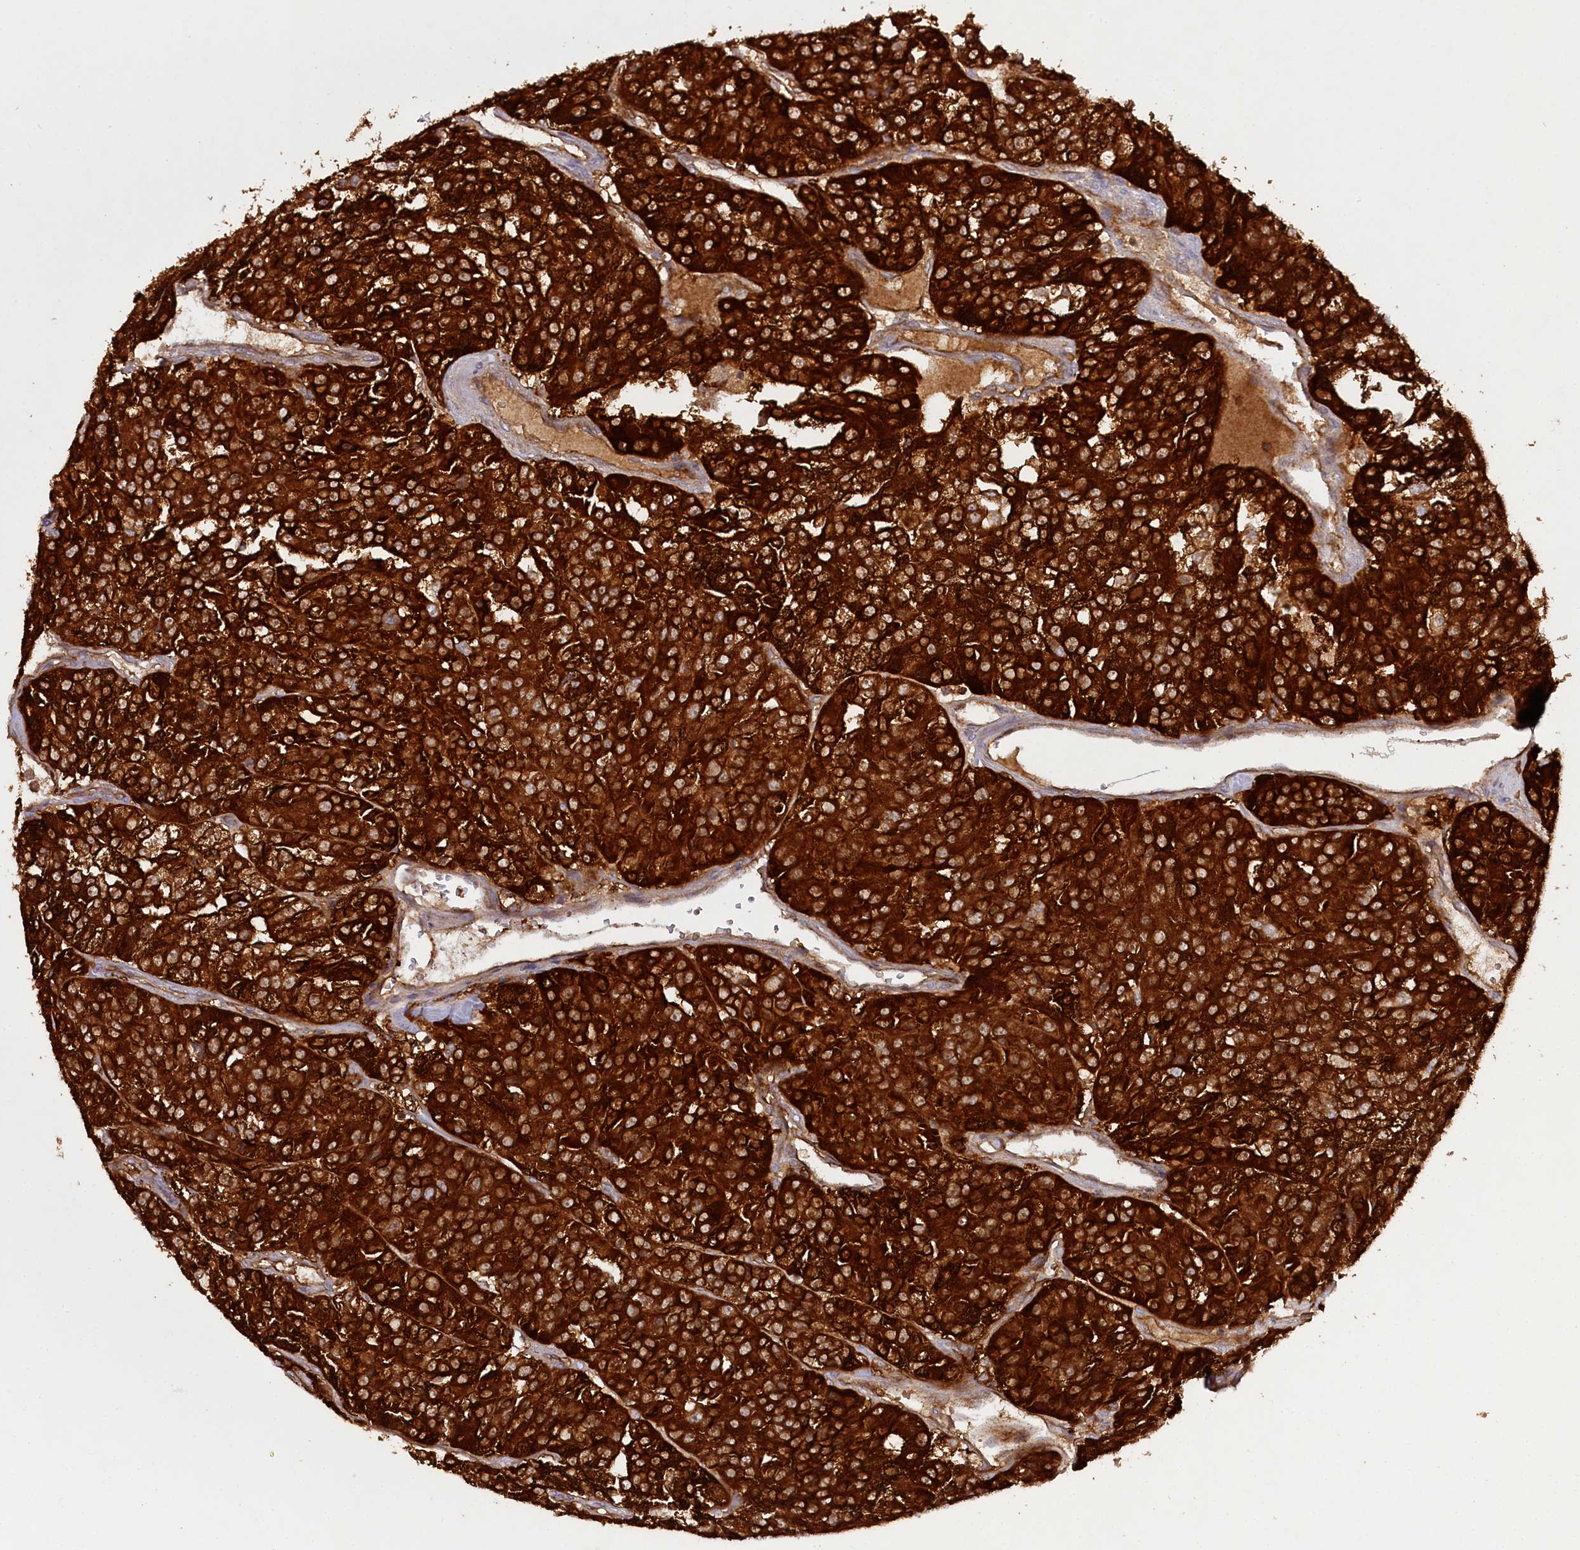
{"staining": {"intensity": "strong", "quantity": ">75%", "location": "cytoplasmic/membranous"}, "tissue": "renal cancer", "cell_type": "Tumor cells", "image_type": "cancer", "snomed": [{"axis": "morphology", "description": "Adenocarcinoma, NOS"}, {"axis": "topography", "description": "Kidney"}], "caption": "A high amount of strong cytoplasmic/membranous expression is seen in approximately >75% of tumor cells in renal cancer tissue.", "gene": "RBP5", "patient": {"sex": "female", "age": 63}}